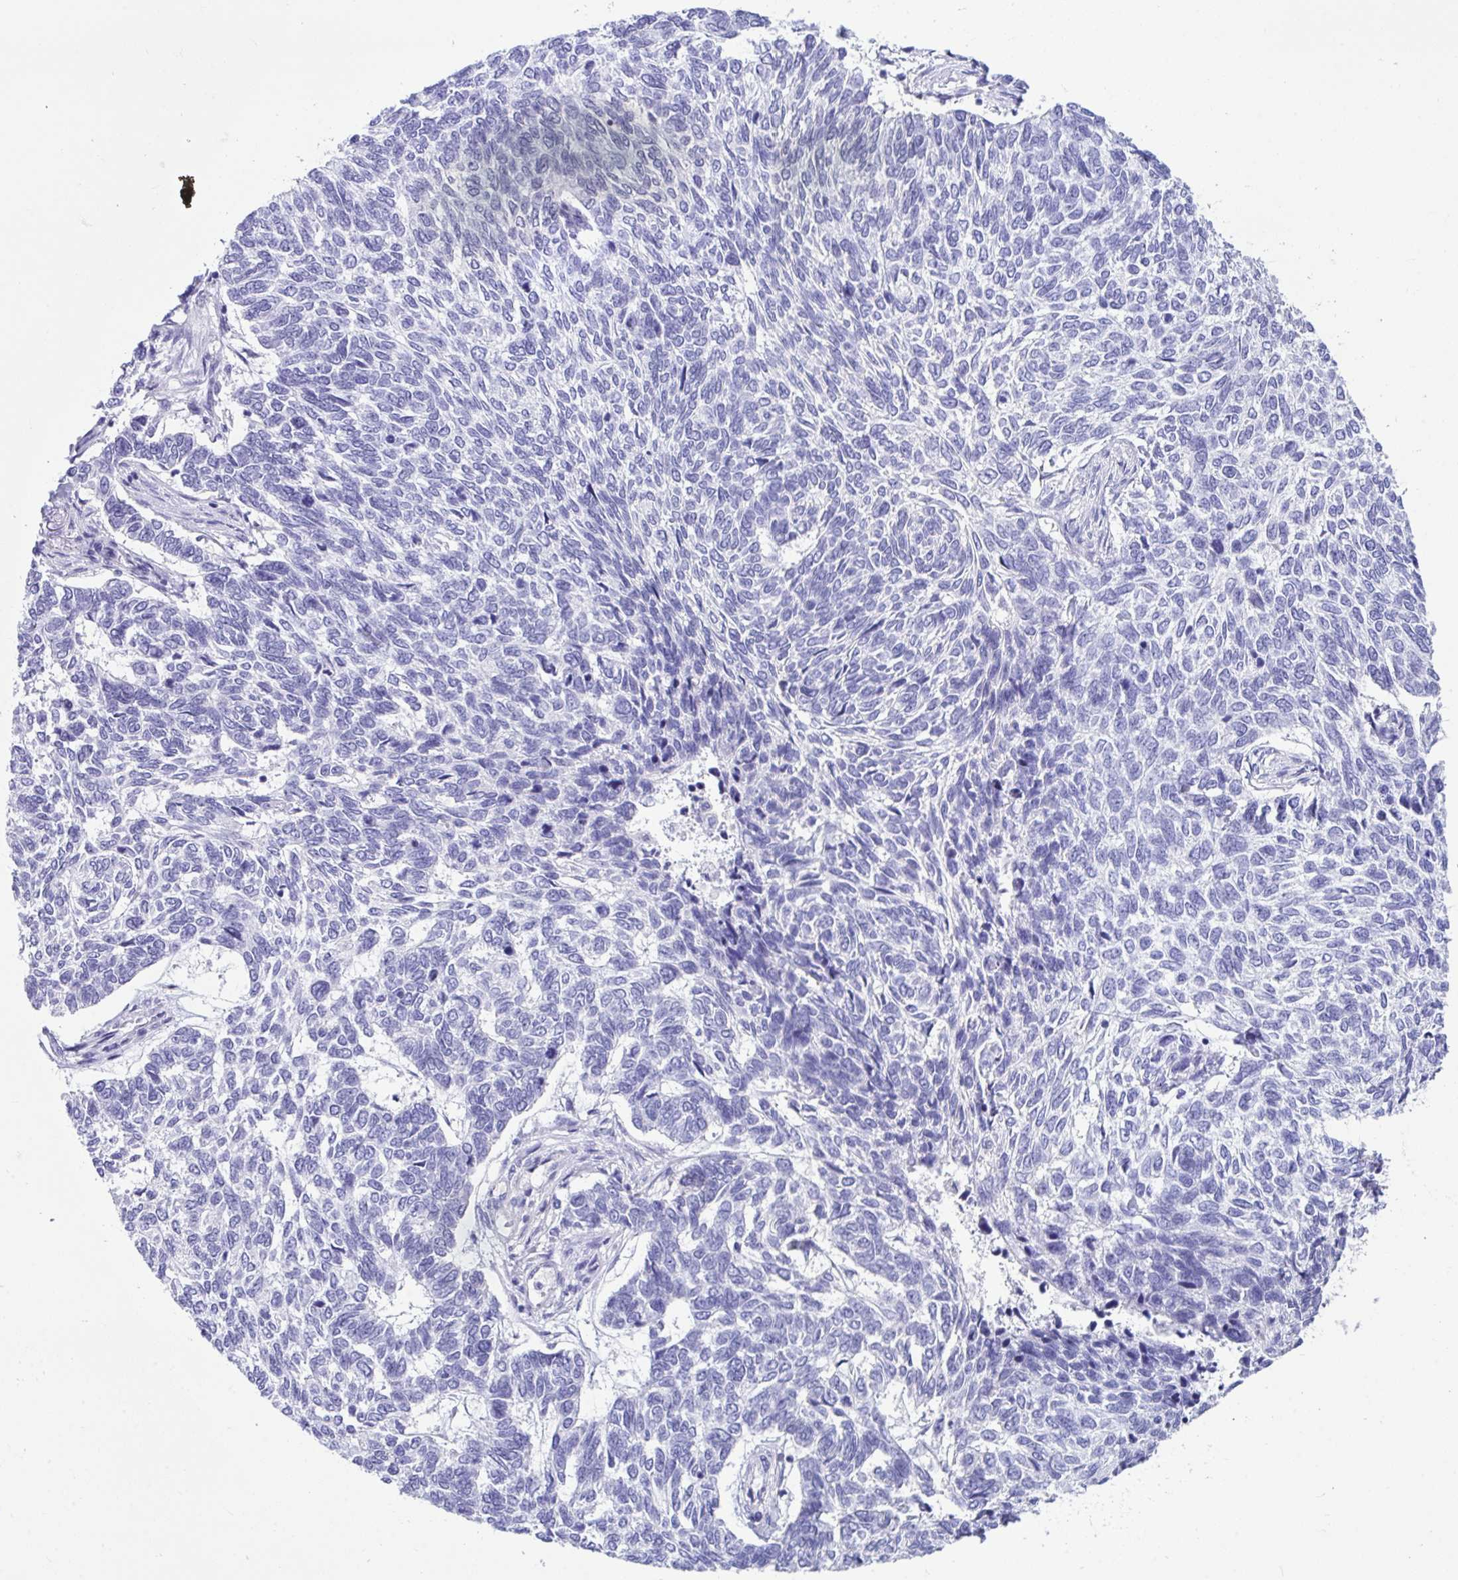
{"staining": {"intensity": "negative", "quantity": "none", "location": "none"}, "tissue": "skin cancer", "cell_type": "Tumor cells", "image_type": "cancer", "snomed": [{"axis": "morphology", "description": "Basal cell carcinoma"}, {"axis": "topography", "description": "Skin"}], "caption": "Immunohistochemical staining of skin cancer displays no significant expression in tumor cells.", "gene": "SMIM9", "patient": {"sex": "female", "age": 65}}